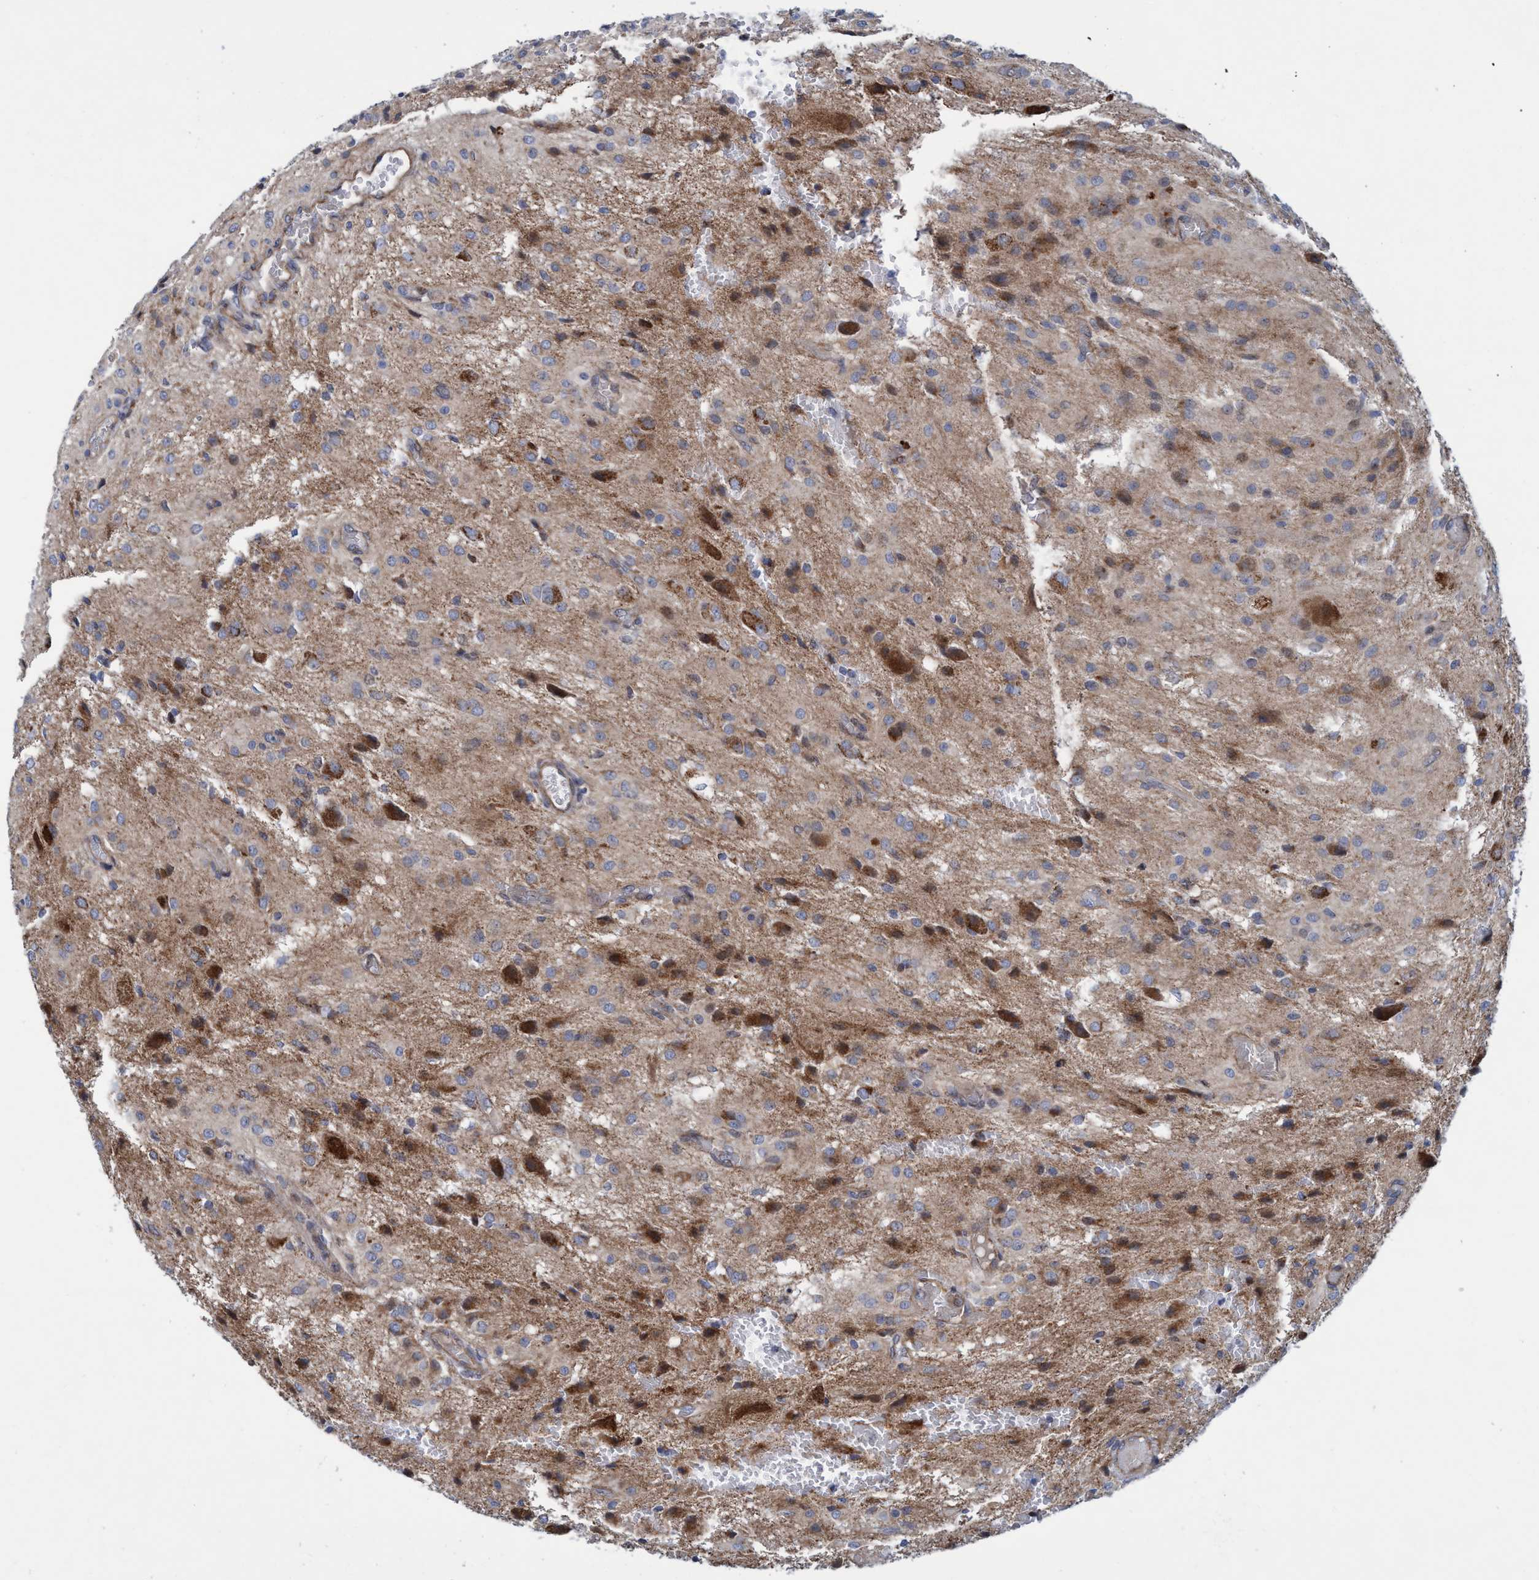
{"staining": {"intensity": "moderate", "quantity": "25%-75%", "location": "cytoplasmic/membranous"}, "tissue": "glioma", "cell_type": "Tumor cells", "image_type": "cancer", "snomed": [{"axis": "morphology", "description": "Glioma, malignant, High grade"}, {"axis": "topography", "description": "Brain"}], "caption": "Protein staining shows moderate cytoplasmic/membranous staining in about 25%-75% of tumor cells in glioma.", "gene": "POLR1F", "patient": {"sex": "female", "age": 59}}